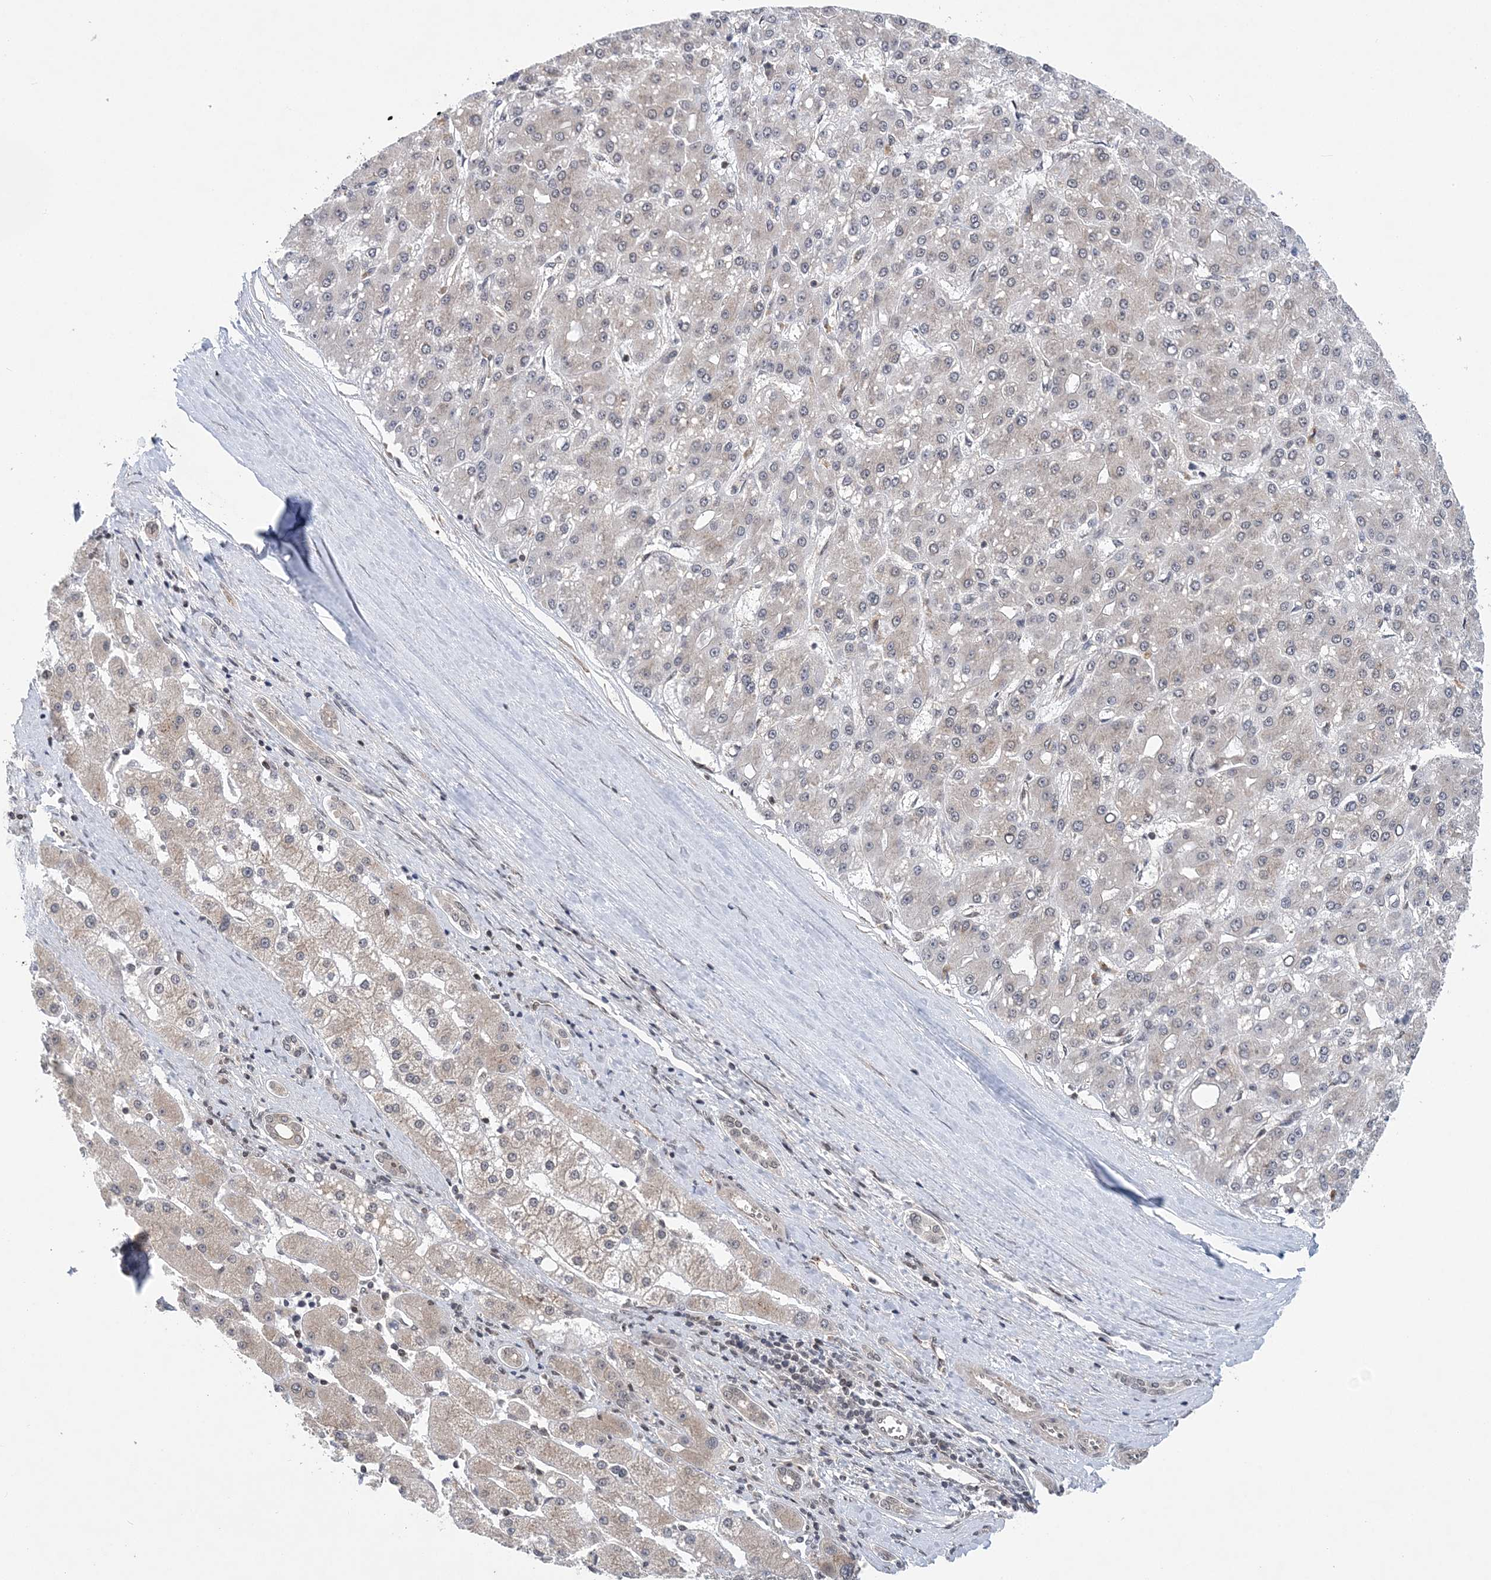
{"staining": {"intensity": "weak", "quantity": "<25%", "location": "cytoplasmic/membranous,nuclear"}, "tissue": "liver cancer", "cell_type": "Tumor cells", "image_type": "cancer", "snomed": [{"axis": "morphology", "description": "Carcinoma, Hepatocellular, NOS"}, {"axis": "topography", "description": "Liver"}], "caption": "The micrograph shows no significant staining in tumor cells of hepatocellular carcinoma (liver). (Immunohistochemistry (ihc), brightfield microscopy, high magnification).", "gene": "CCDC152", "patient": {"sex": "male", "age": 67}}